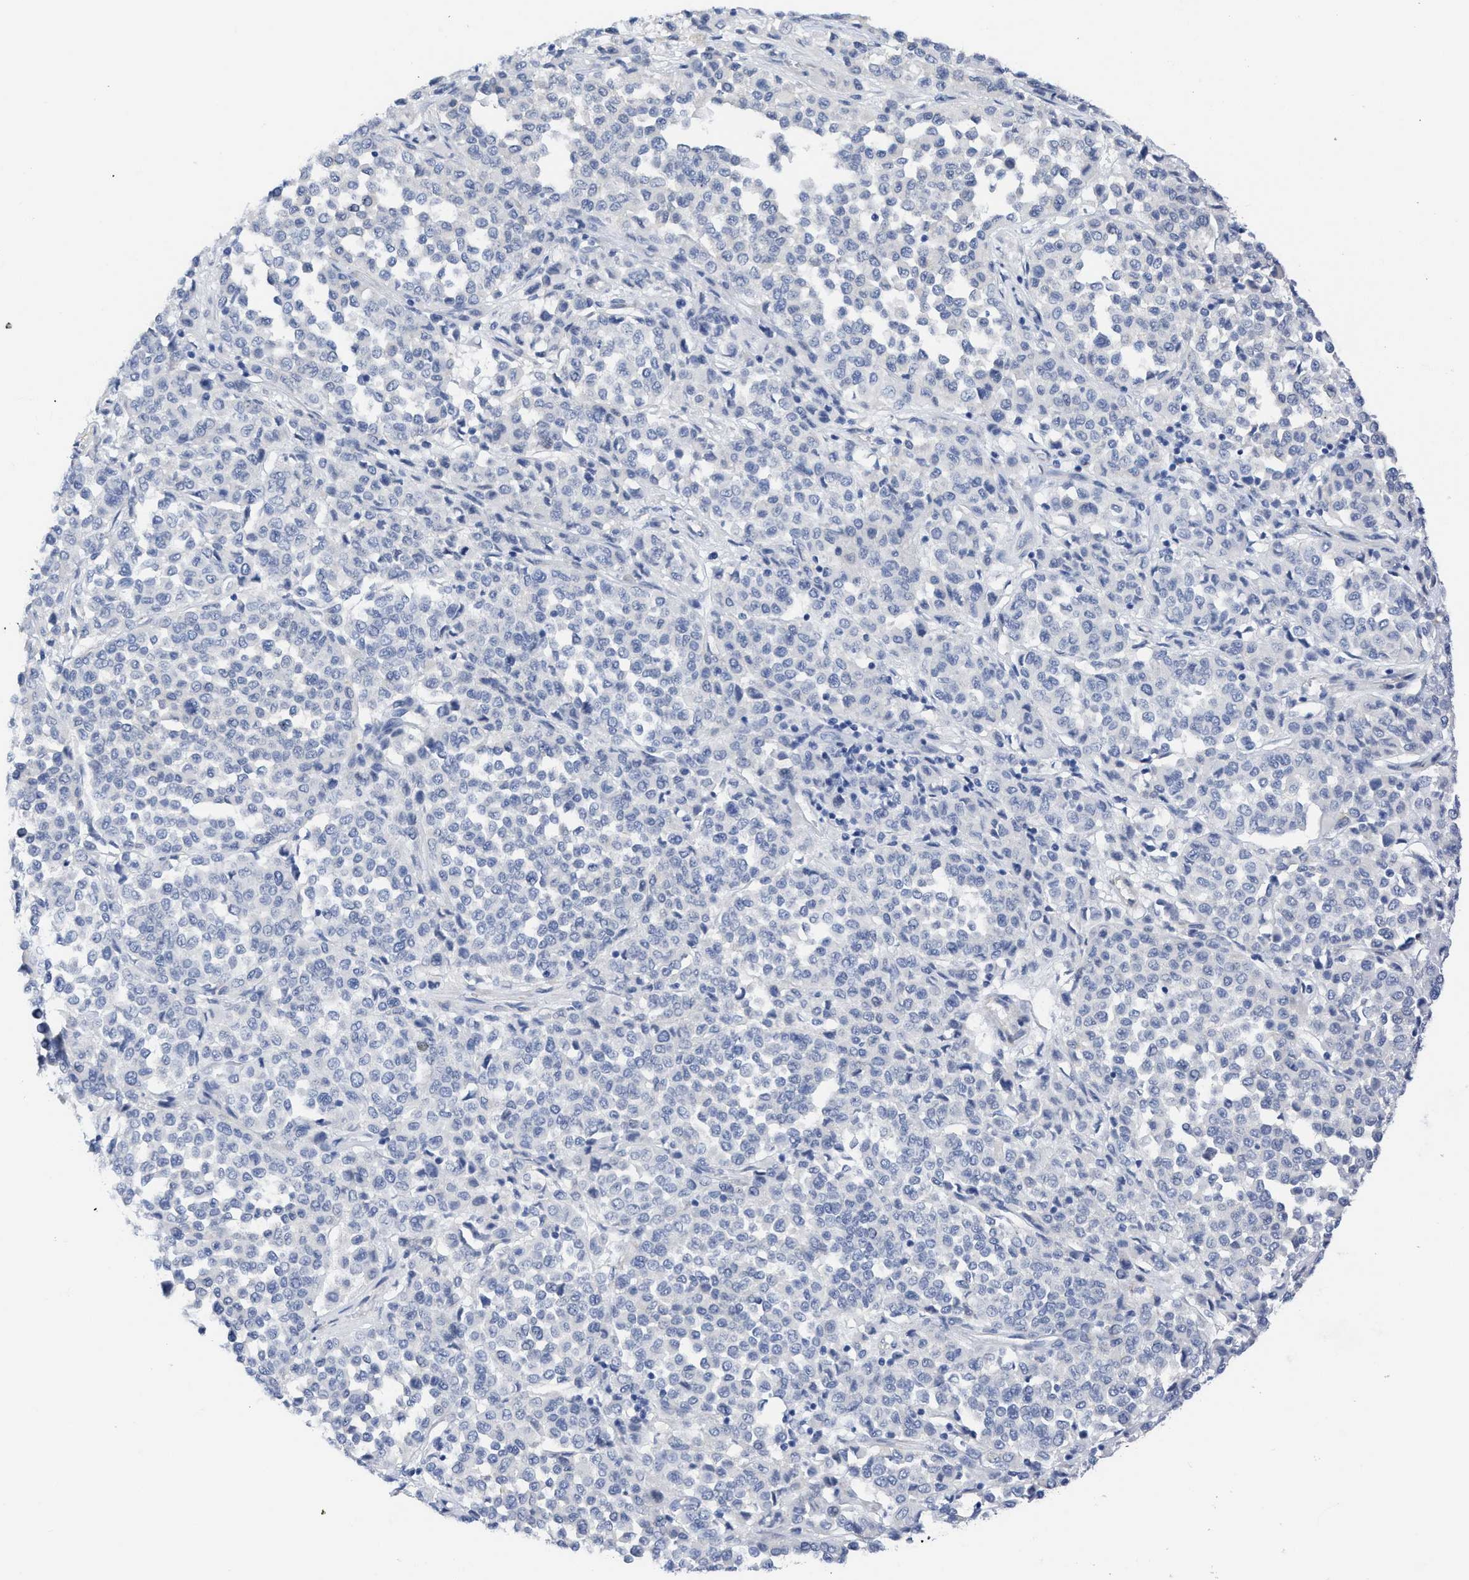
{"staining": {"intensity": "negative", "quantity": "none", "location": "none"}, "tissue": "melanoma", "cell_type": "Tumor cells", "image_type": "cancer", "snomed": [{"axis": "morphology", "description": "Malignant melanoma, Metastatic site"}, {"axis": "topography", "description": "Pancreas"}], "caption": "DAB immunohistochemical staining of human melanoma displays no significant expression in tumor cells.", "gene": "TUB", "patient": {"sex": "female", "age": 30}}